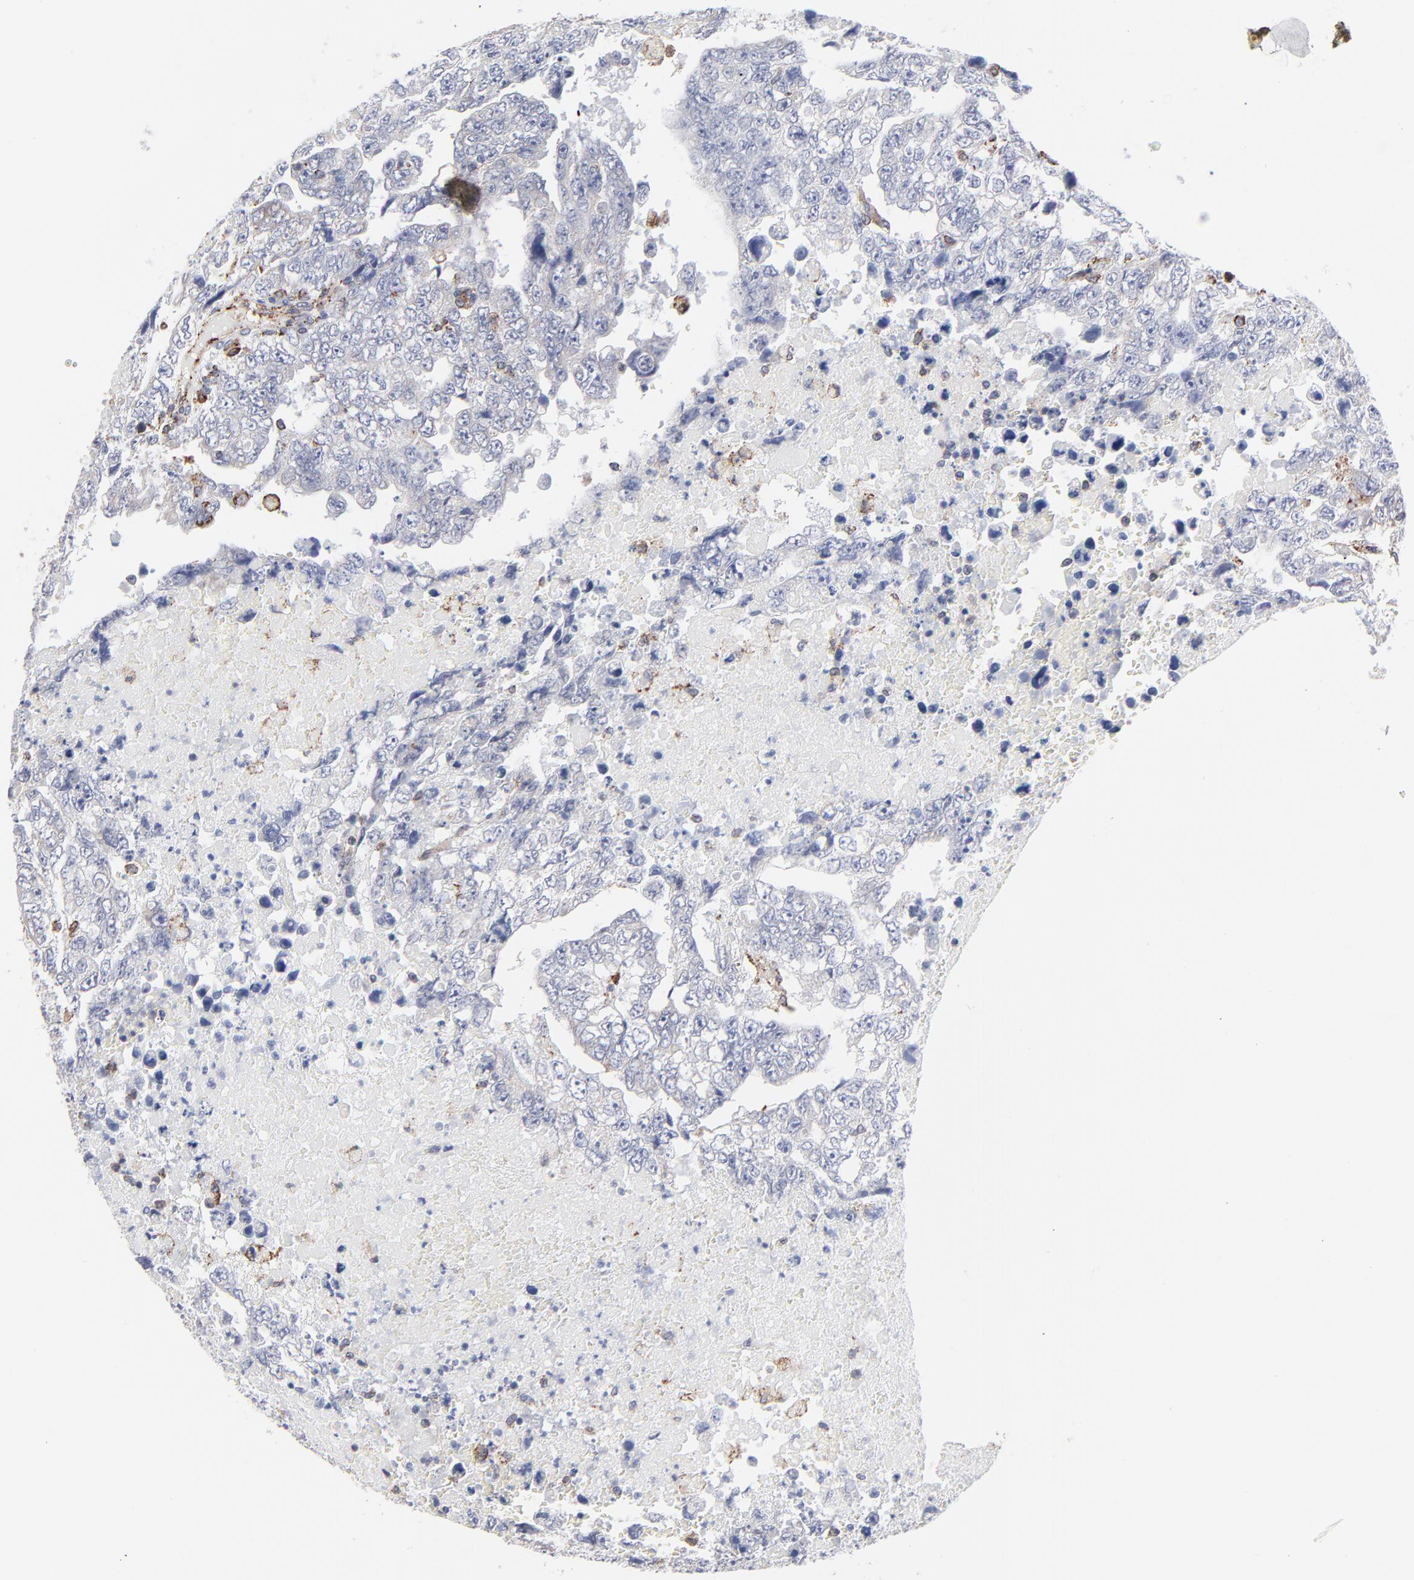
{"staining": {"intensity": "negative", "quantity": "none", "location": "none"}, "tissue": "testis cancer", "cell_type": "Tumor cells", "image_type": "cancer", "snomed": [{"axis": "morphology", "description": "Carcinoma, Embryonal, NOS"}, {"axis": "topography", "description": "Testis"}], "caption": "IHC of embryonal carcinoma (testis) shows no staining in tumor cells.", "gene": "TRIM22", "patient": {"sex": "male", "age": 36}}